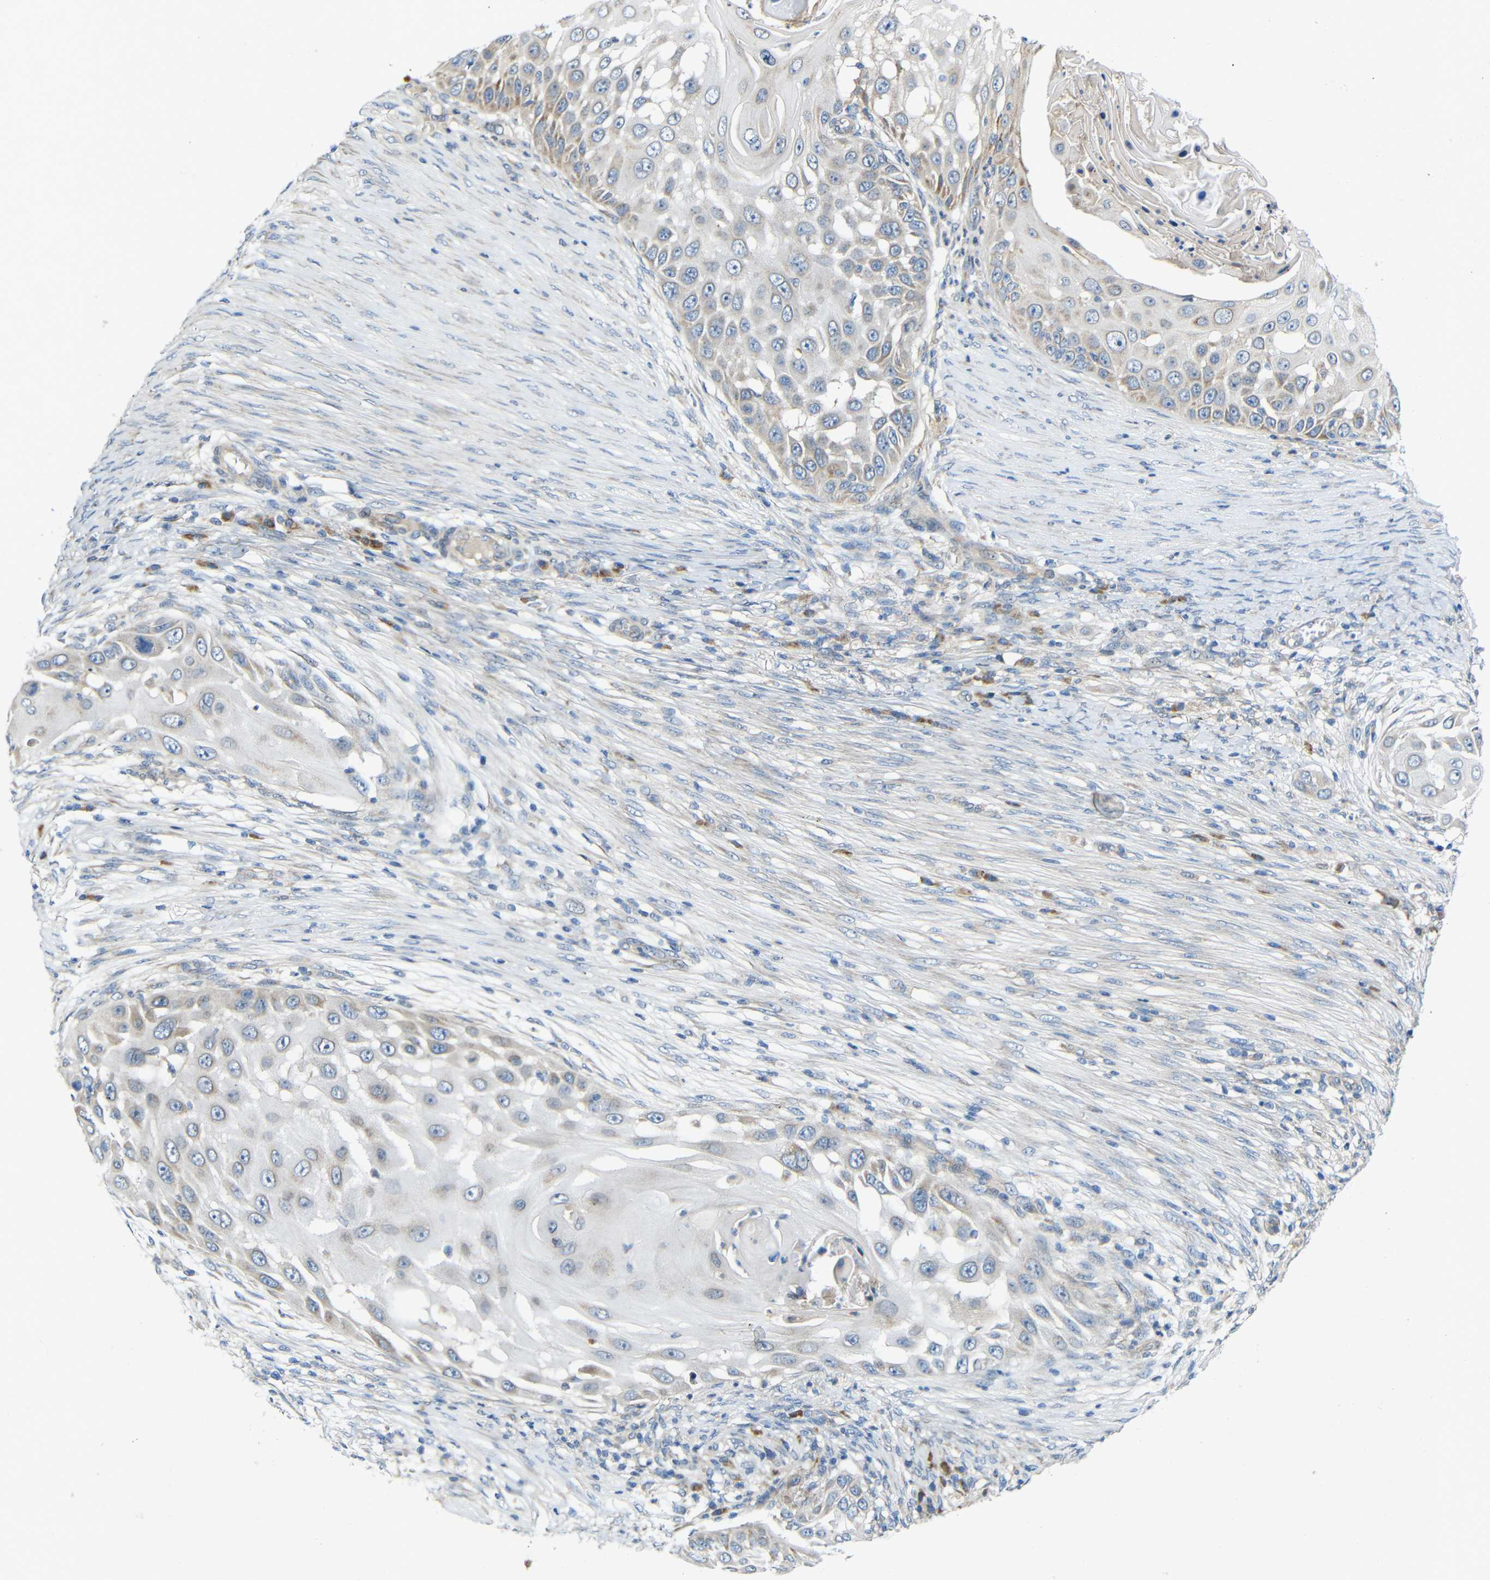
{"staining": {"intensity": "weak", "quantity": "<25%", "location": "cytoplasmic/membranous"}, "tissue": "skin cancer", "cell_type": "Tumor cells", "image_type": "cancer", "snomed": [{"axis": "morphology", "description": "Squamous cell carcinoma, NOS"}, {"axis": "topography", "description": "Skin"}], "caption": "Squamous cell carcinoma (skin) was stained to show a protein in brown. There is no significant staining in tumor cells. (DAB (3,3'-diaminobenzidine) IHC visualized using brightfield microscopy, high magnification).", "gene": "TMEM25", "patient": {"sex": "female", "age": 44}}